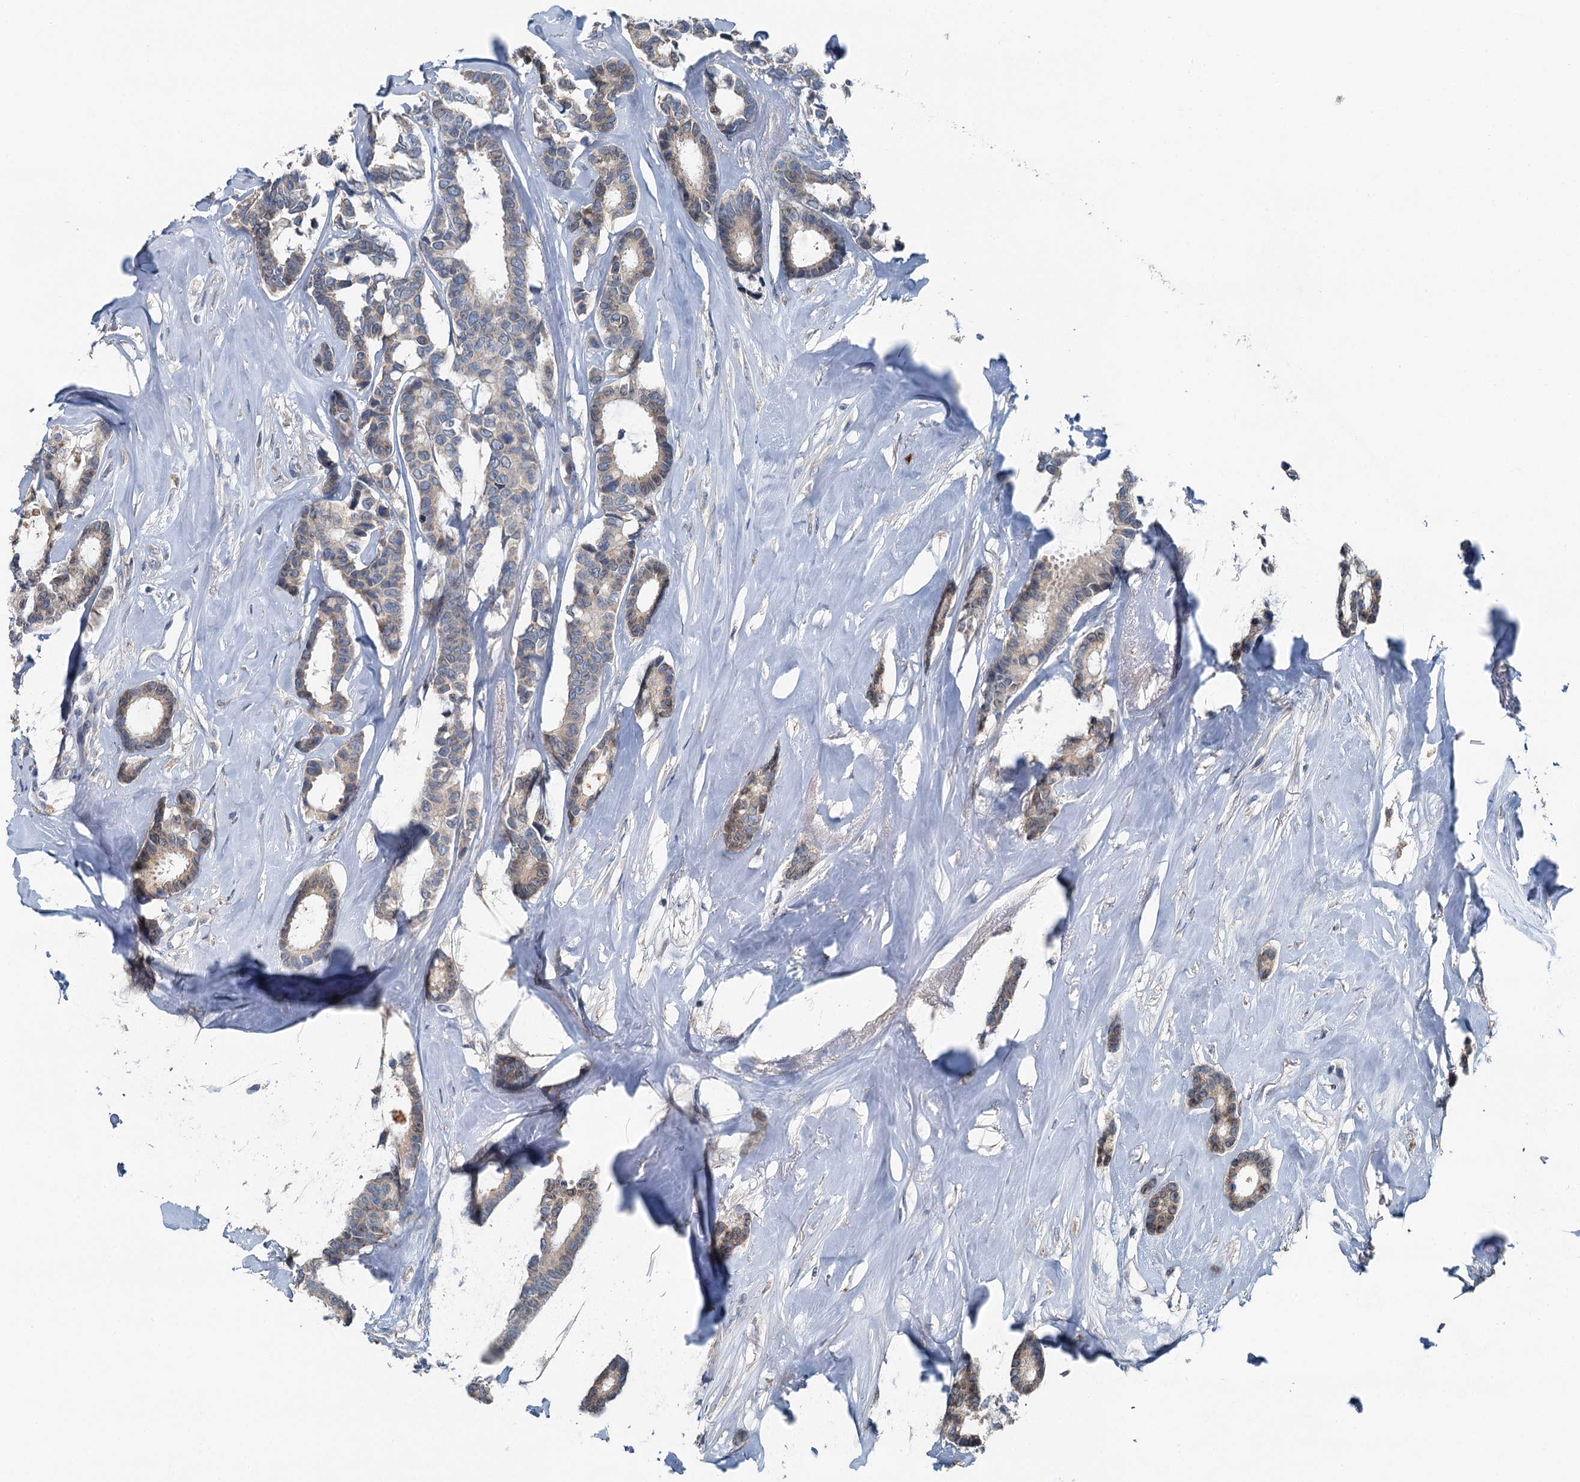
{"staining": {"intensity": "weak", "quantity": ">75%", "location": "cytoplasmic/membranous"}, "tissue": "breast cancer", "cell_type": "Tumor cells", "image_type": "cancer", "snomed": [{"axis": "morphology", "description": "Duct carcinoma"}, {"axis": "topography", "description": "Breast"}], "caption": "Breast intraductal carcinoma was stained to show a protein in brown. There is low levels of weak cytoplasmic/membranous expression in about >75% of tumor cells.", "gene": "C6orf120", "patient": {"sex": "female", "age": 87}}